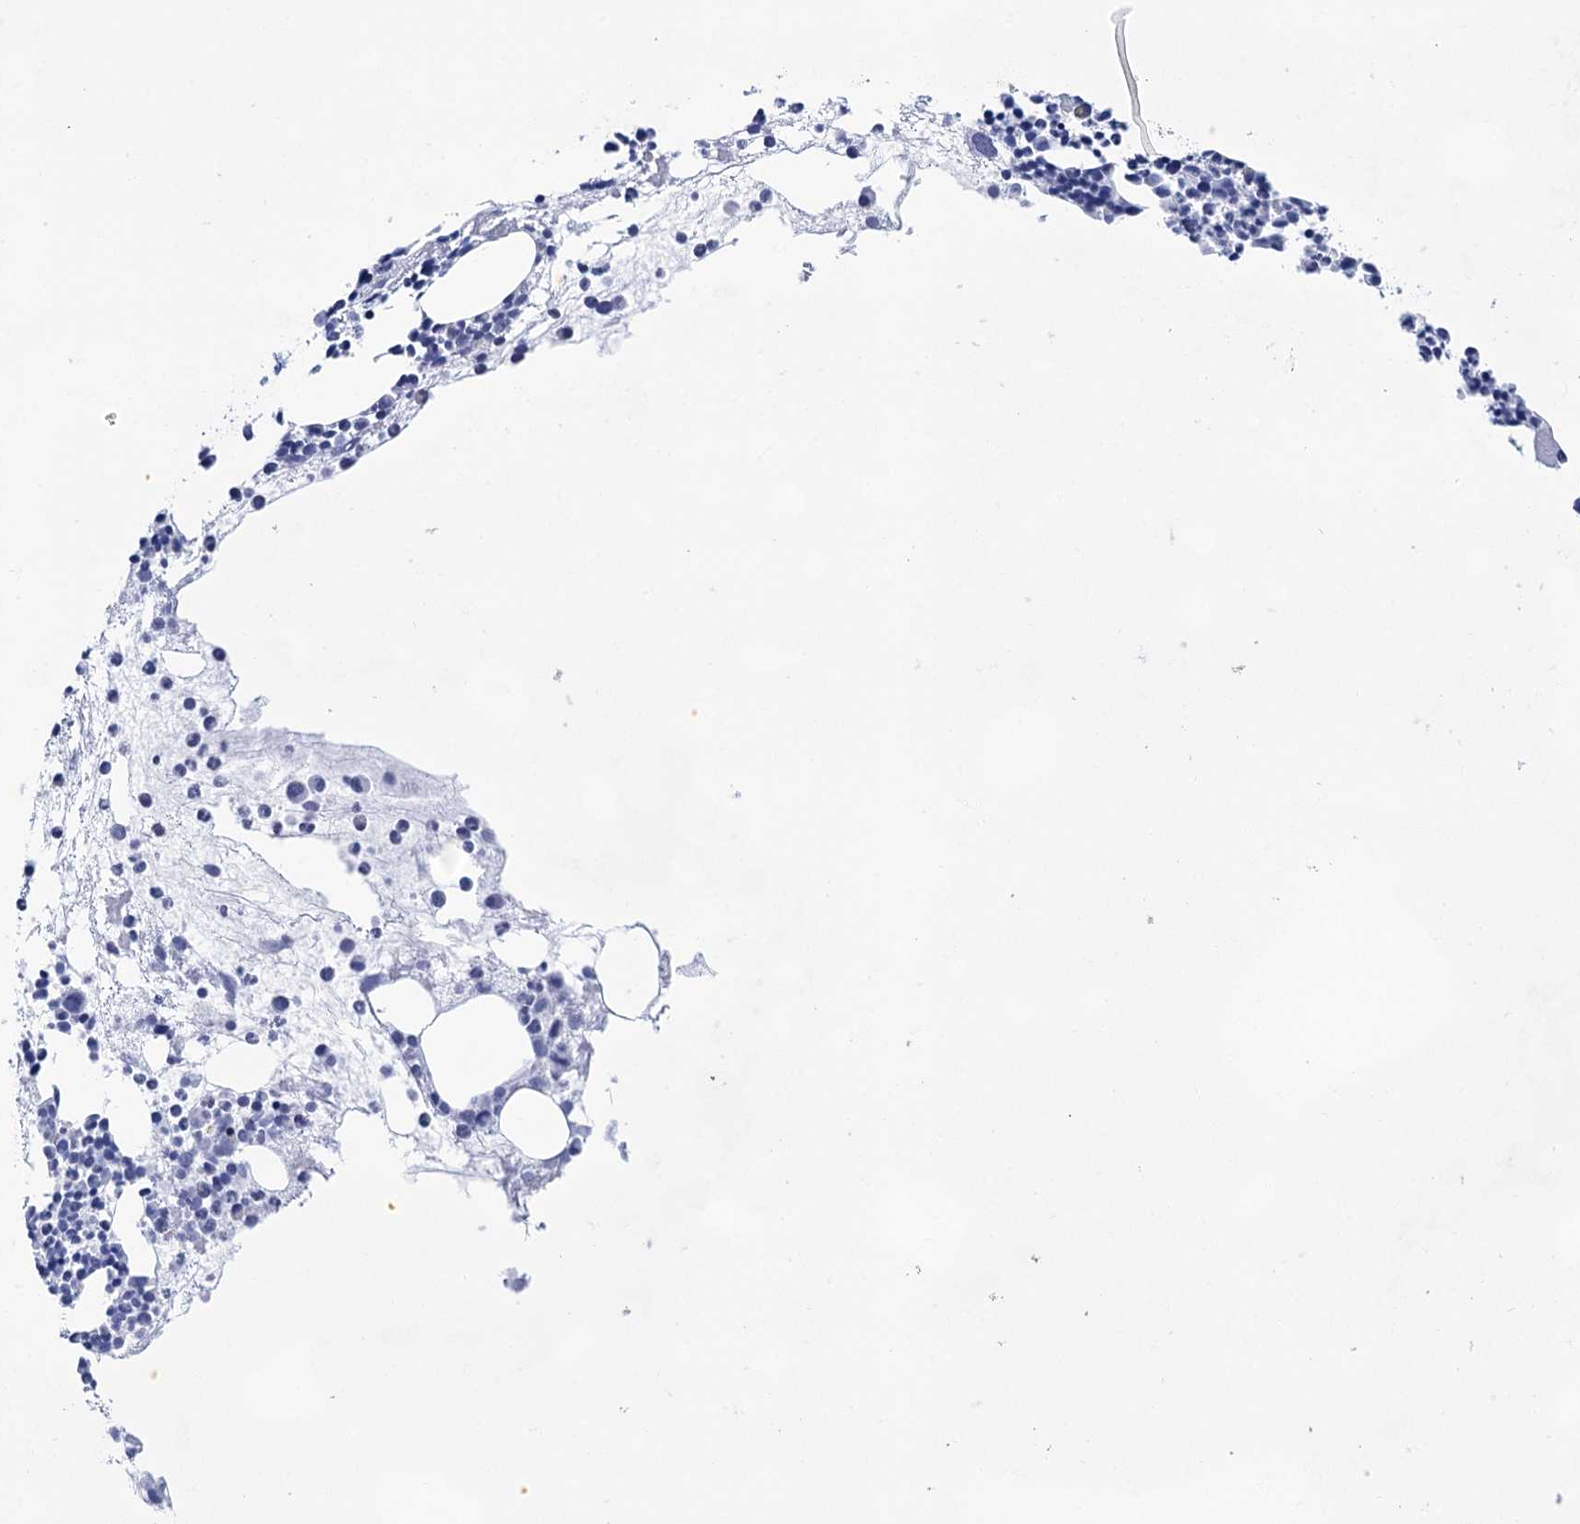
{"staining": {"intensity": "negative", "quantity": "none", "location": "none"}, "tissue": "bone marrow", "cell_type": "Hematopoietic cells", "image_type": "normal", "snomed": [{"axis": "morphology", "description": "Normal tissue, NOS"}, {"axis": "topography", "description": "Bone marrow"}], "caption": "Protein analysis of unremarkable bone marrow reveals no significant positivity in hematopoietic cells. (Brightfield microscopy of DAB (3,3'-diaminobenzidine) immunohistochemistry (IHC) at high magnification).", "gene": "LALBA", "patient": {"sex": "female", "age": 89}}